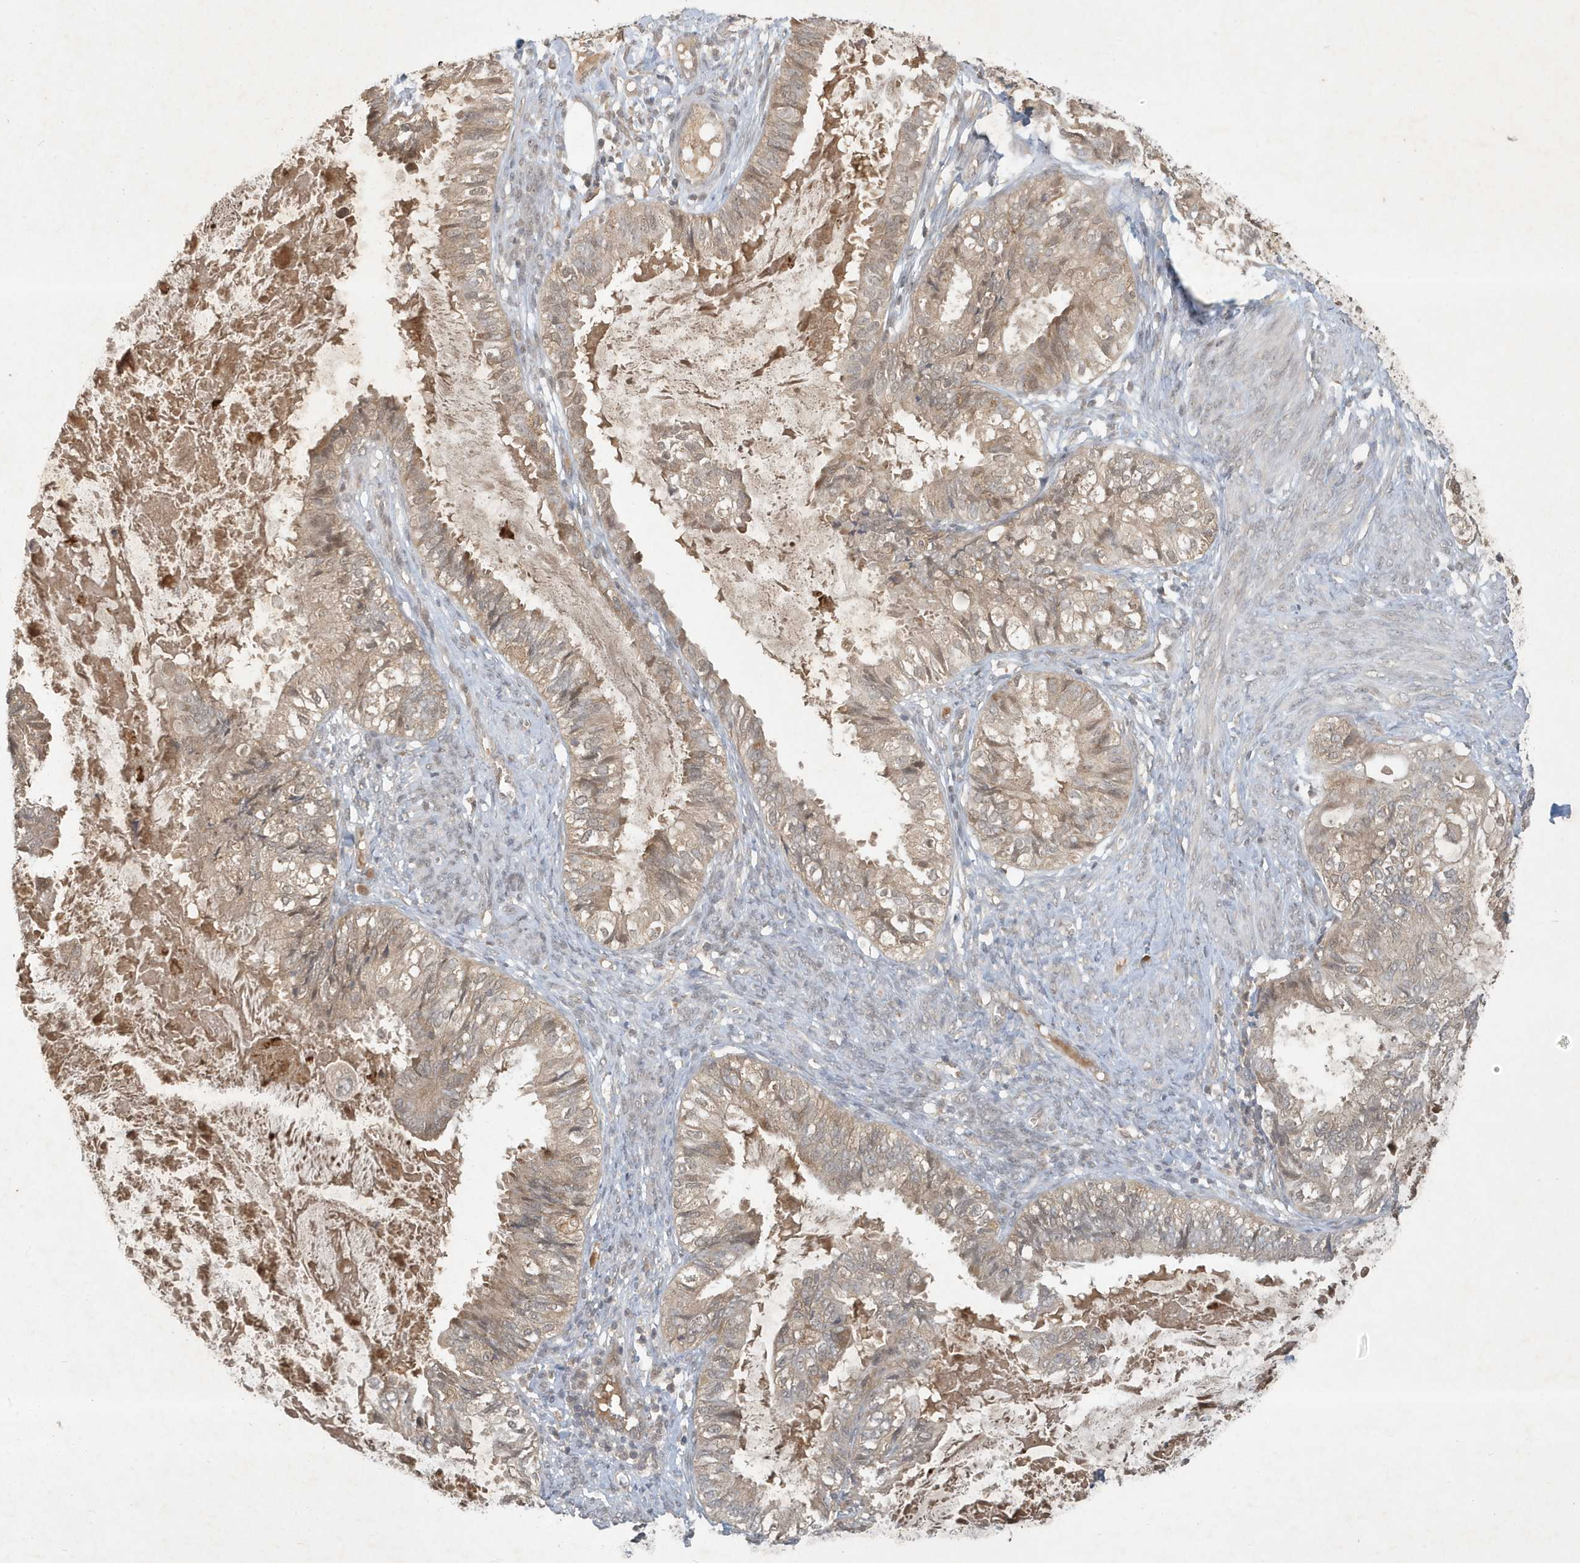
{"staining": {"intensity": "weak", "quantity": "25%-75%", "location": "cytoplasmic/membranous"}, "tissue": "cervical cancer", "cell_type": "Tumor cells", "image_type": "cancer", "snomed": [{"axis": "morphology", "description": "Normal tissue, NOS"}, {"axis": "morphology", "description": "Adenocarcinoma, NOS"}, {"axis": "topography", "description": "Cervix"}, {"axis": "topography", "description": "Endometrium"}], "caption": "Immunohistochemistry (IHC) histopathology image of human cervical cancer stained for a protein (brown), which reveals low levels of weak cytoplasmic/membranous expression in approximately 25%-75% of tumor cells.", "gene": "ABCB9", "patient": {"sex": "female", "age": 86}}